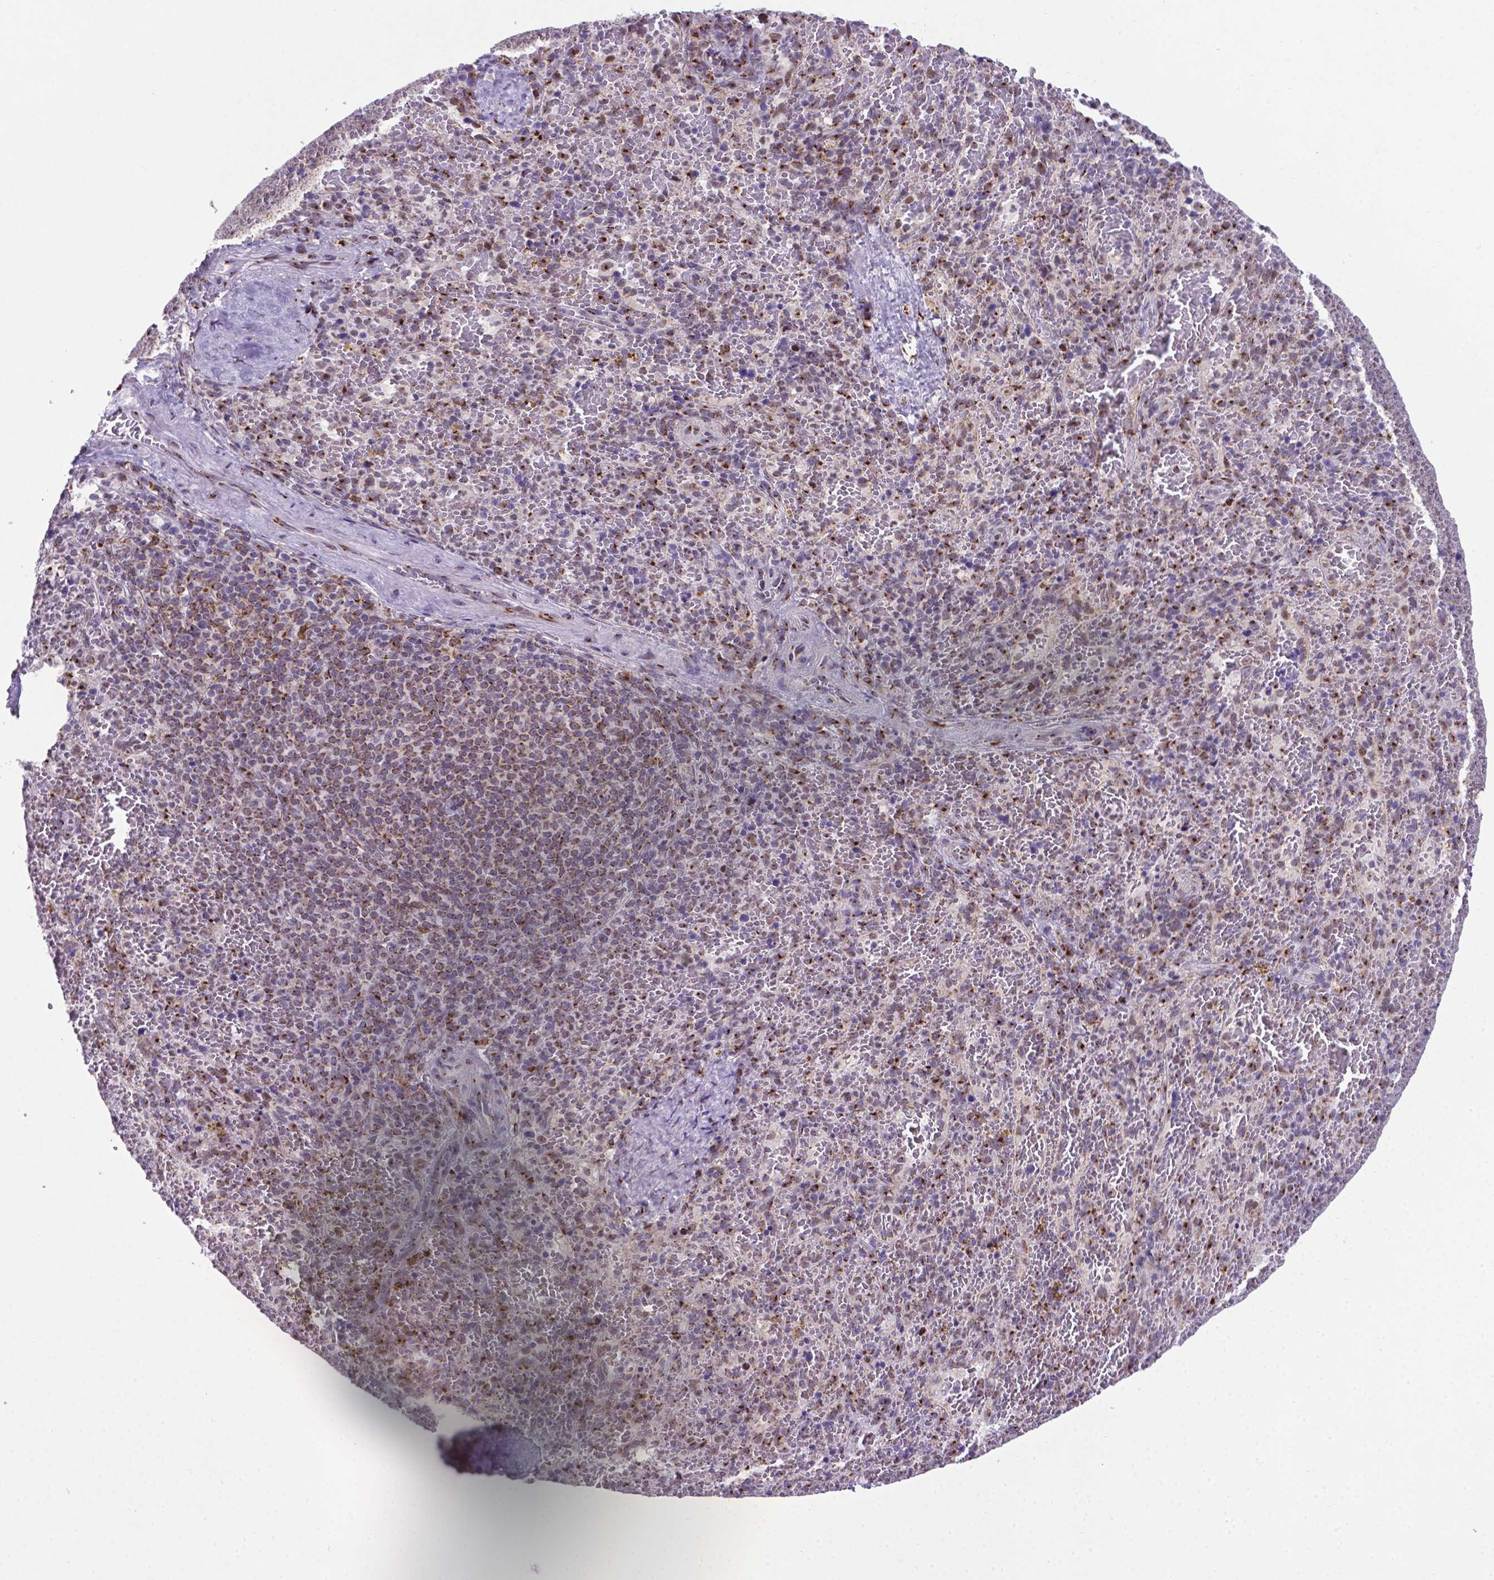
{"staining": {"intensity": "moderate", "quantity": "<25%", "location": "cytoplasmic/membranous"}, "tissue": "spleen", "cell_type": "Cells in red pulp", "image_type": "normal", "snomed": [{"axis": "morphology", "description": "Normal tissue, NOS"}, {"axis": "topography", "description": "Spleen"}], "caption": "Benign spleen shows moderate cytoplasmic/membranous expression in approximately <25% of cells in red pulp, visualized by immunohistochemistry. Immunohistochemistry (ihc) stains the protein of interest in brown and the nuclei are stained blue.", "gene": "MRPL10", "patient": {"sex": "female", "age": 50}}